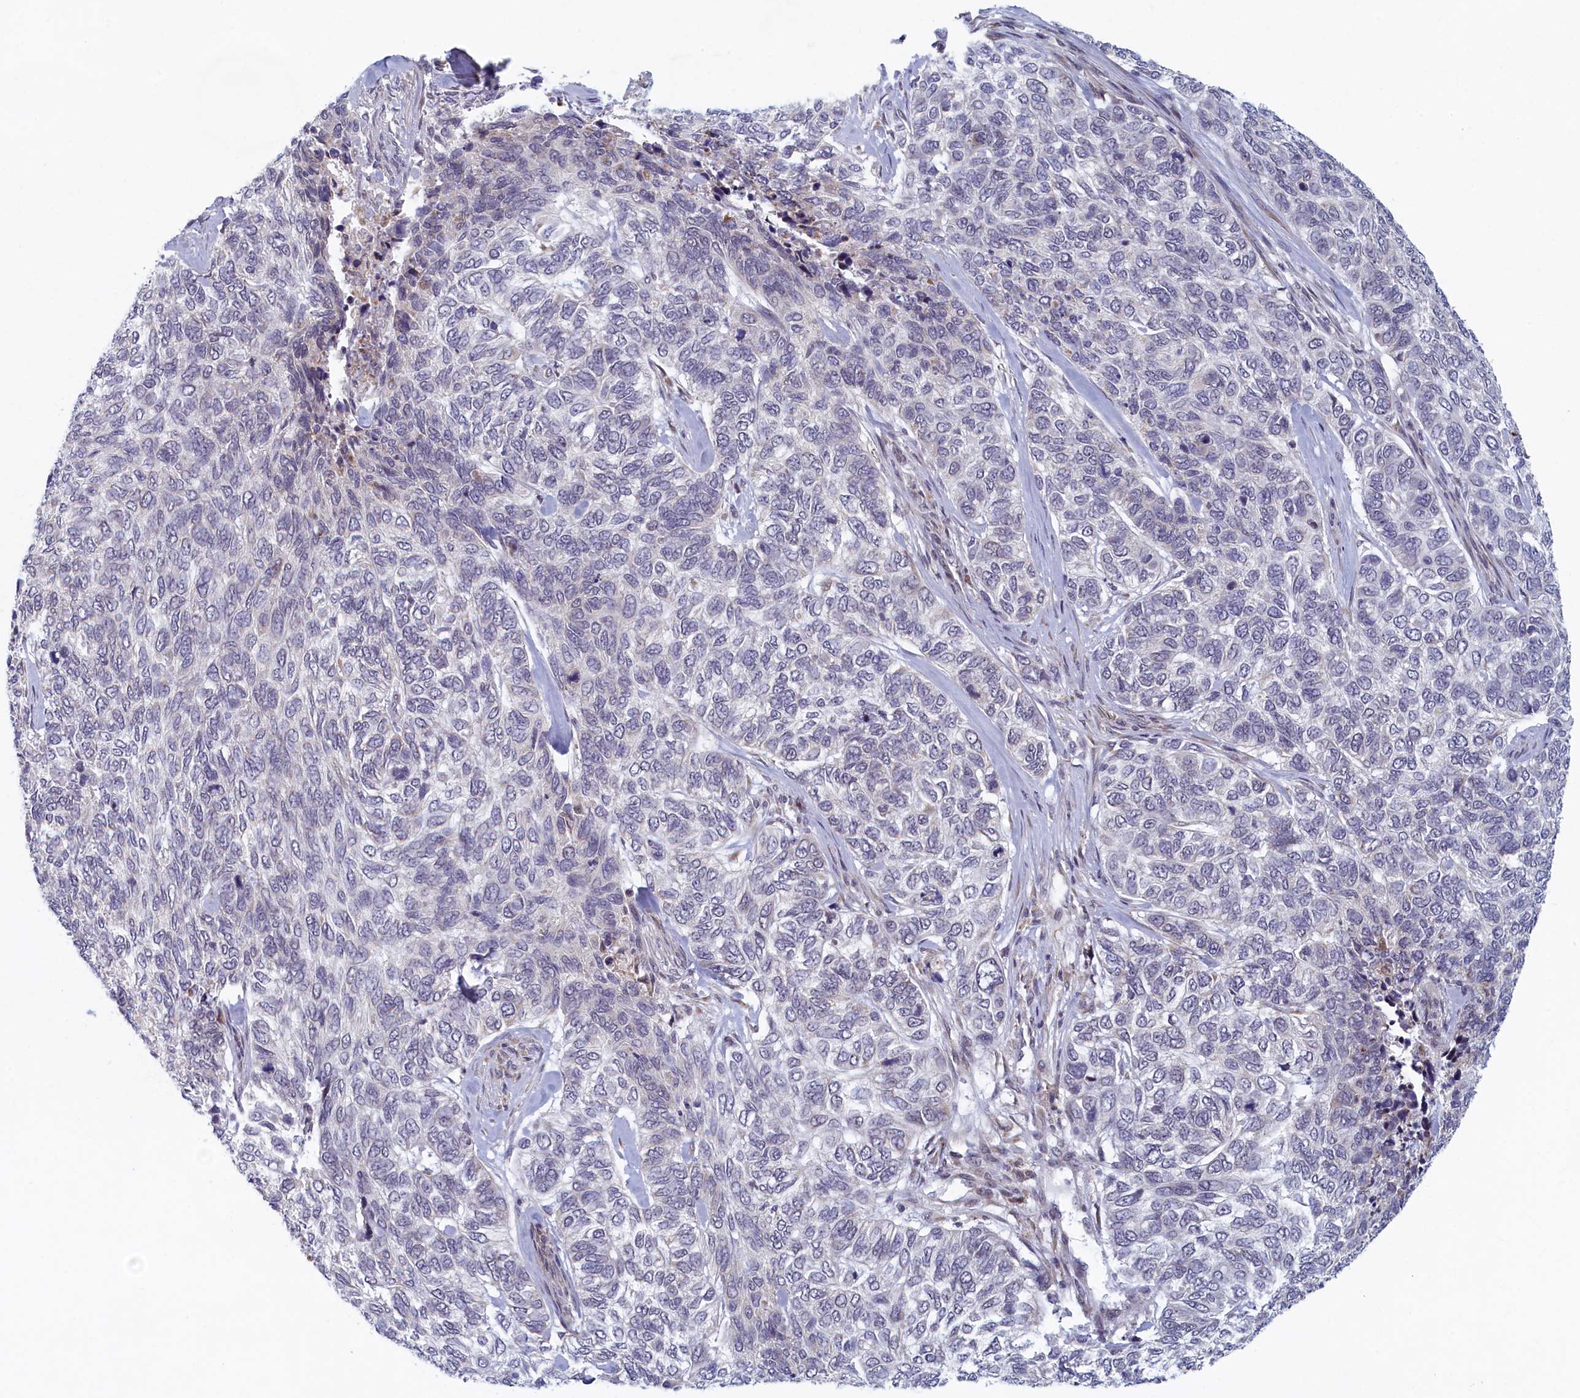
{"staining": {"intensity": "negative", "quantity": "none", "location": "none"}, "tissue": "skin cancer", "cell_type": "Tumor cells", "image_type": "cancer", "snomed": [{"axis": "morphology", "description": "Basal cell carcinoma"}, {"axis": "topography", "description": "Skin"}], "caption": "This is an immunohistochemistry photomicrograph of human basal cell carcinoma (skin). There is no positivity in tumor cells.", "gene": "DNAJC17", "patient": {"sex": "female", "age": 65}}